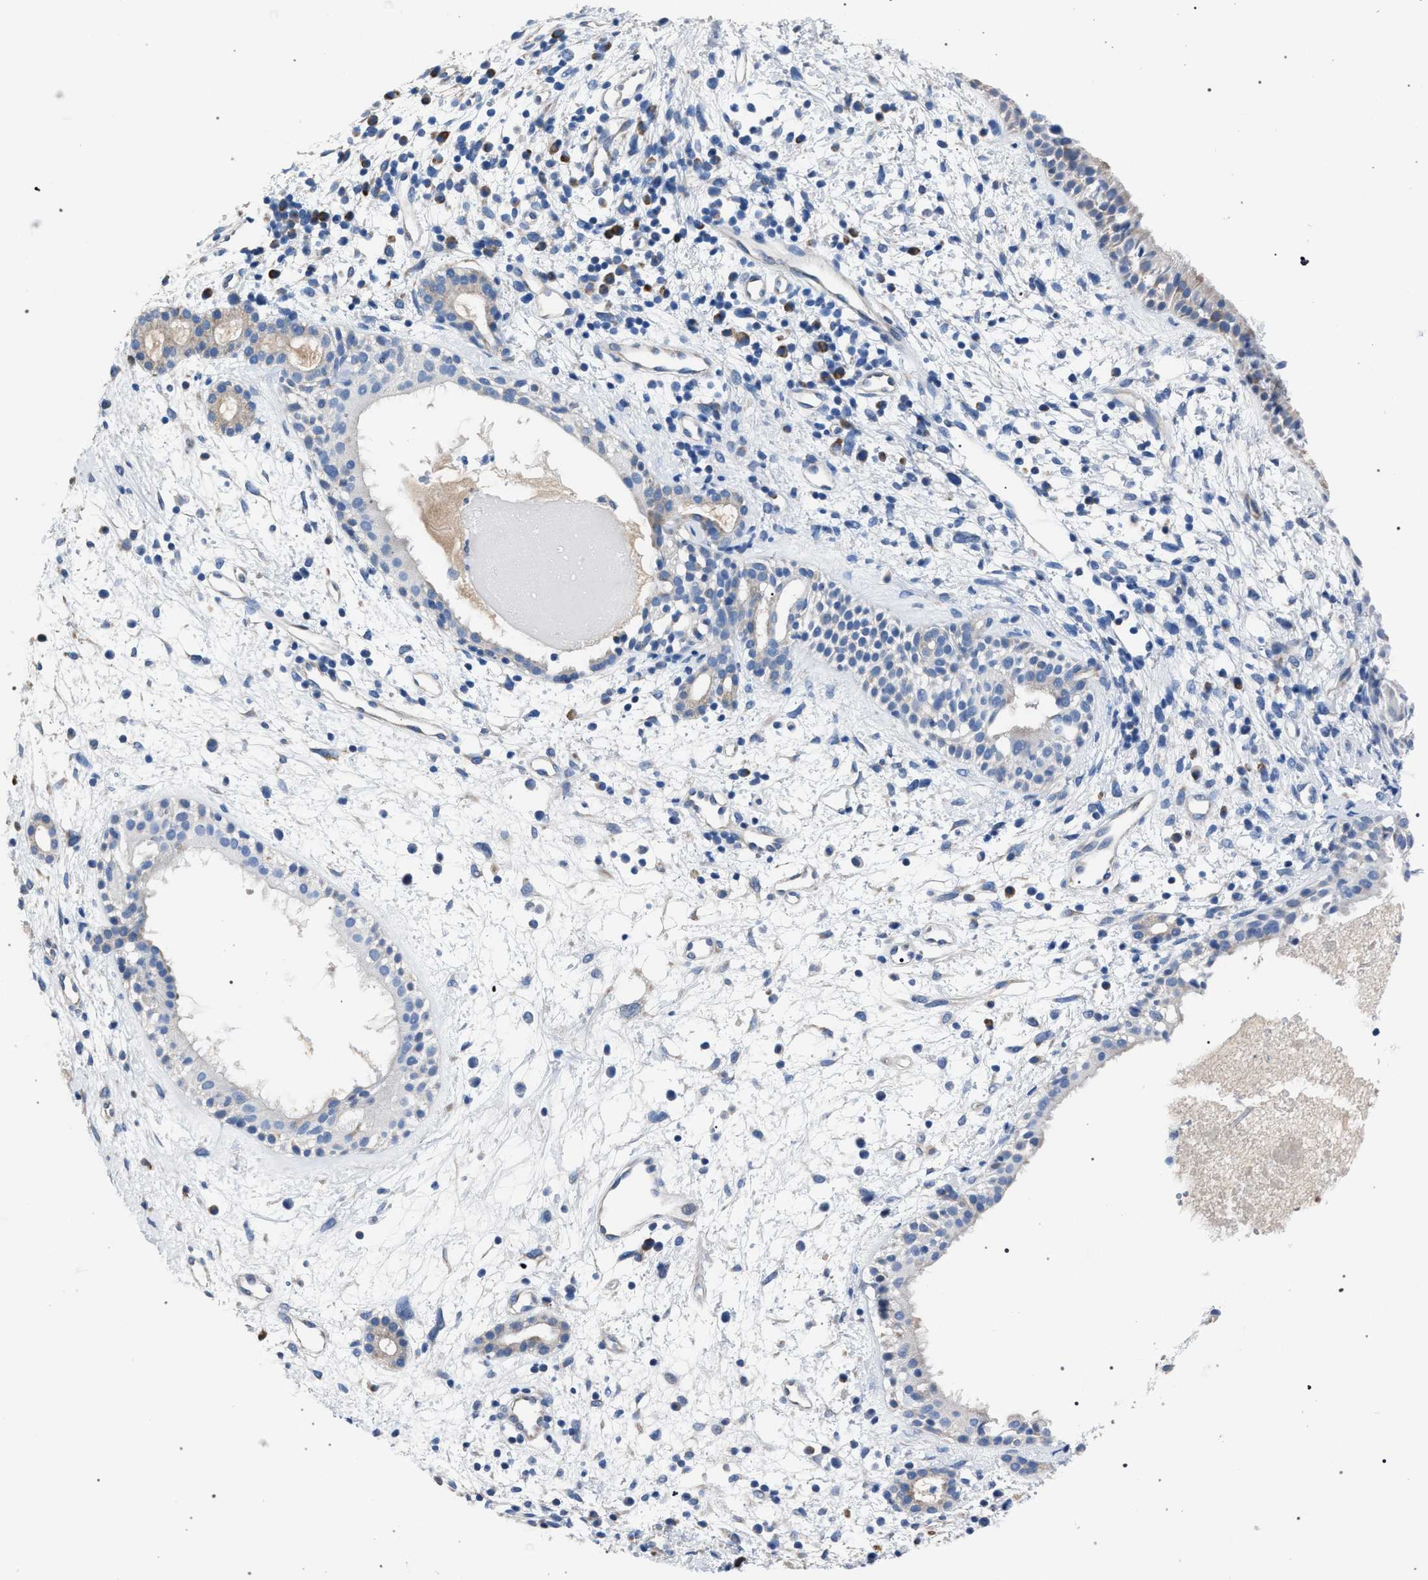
{"staining": {"intensity": "moderate", "quantity": "25%-75%", "location": "cytoplasmic/membranous"}, "tissue": "nasopharynx", "cell_type": "Respiratory epithelial cells", "image_type": "normal", "snomed": [{"axis": "morphology", "description": "Normal tissue, NOS"}, {"axis": "topography", "description": "Nasopharynx"}], "caption": "IHC staining of unremarkable nasopharynx, which reveals medium levels of moderate cytoplasmic/membranous expression in about 25%-75% of respiratory epithelial cells indicating moderate cytoplasmic/membranous protein expression. The staining was performed using DAB (brown) for protein detection and nuclei were counterstained in hematoxylin (blue).", "gene": "CRYZ", "patient": {"sex": "male", "age": 22}}